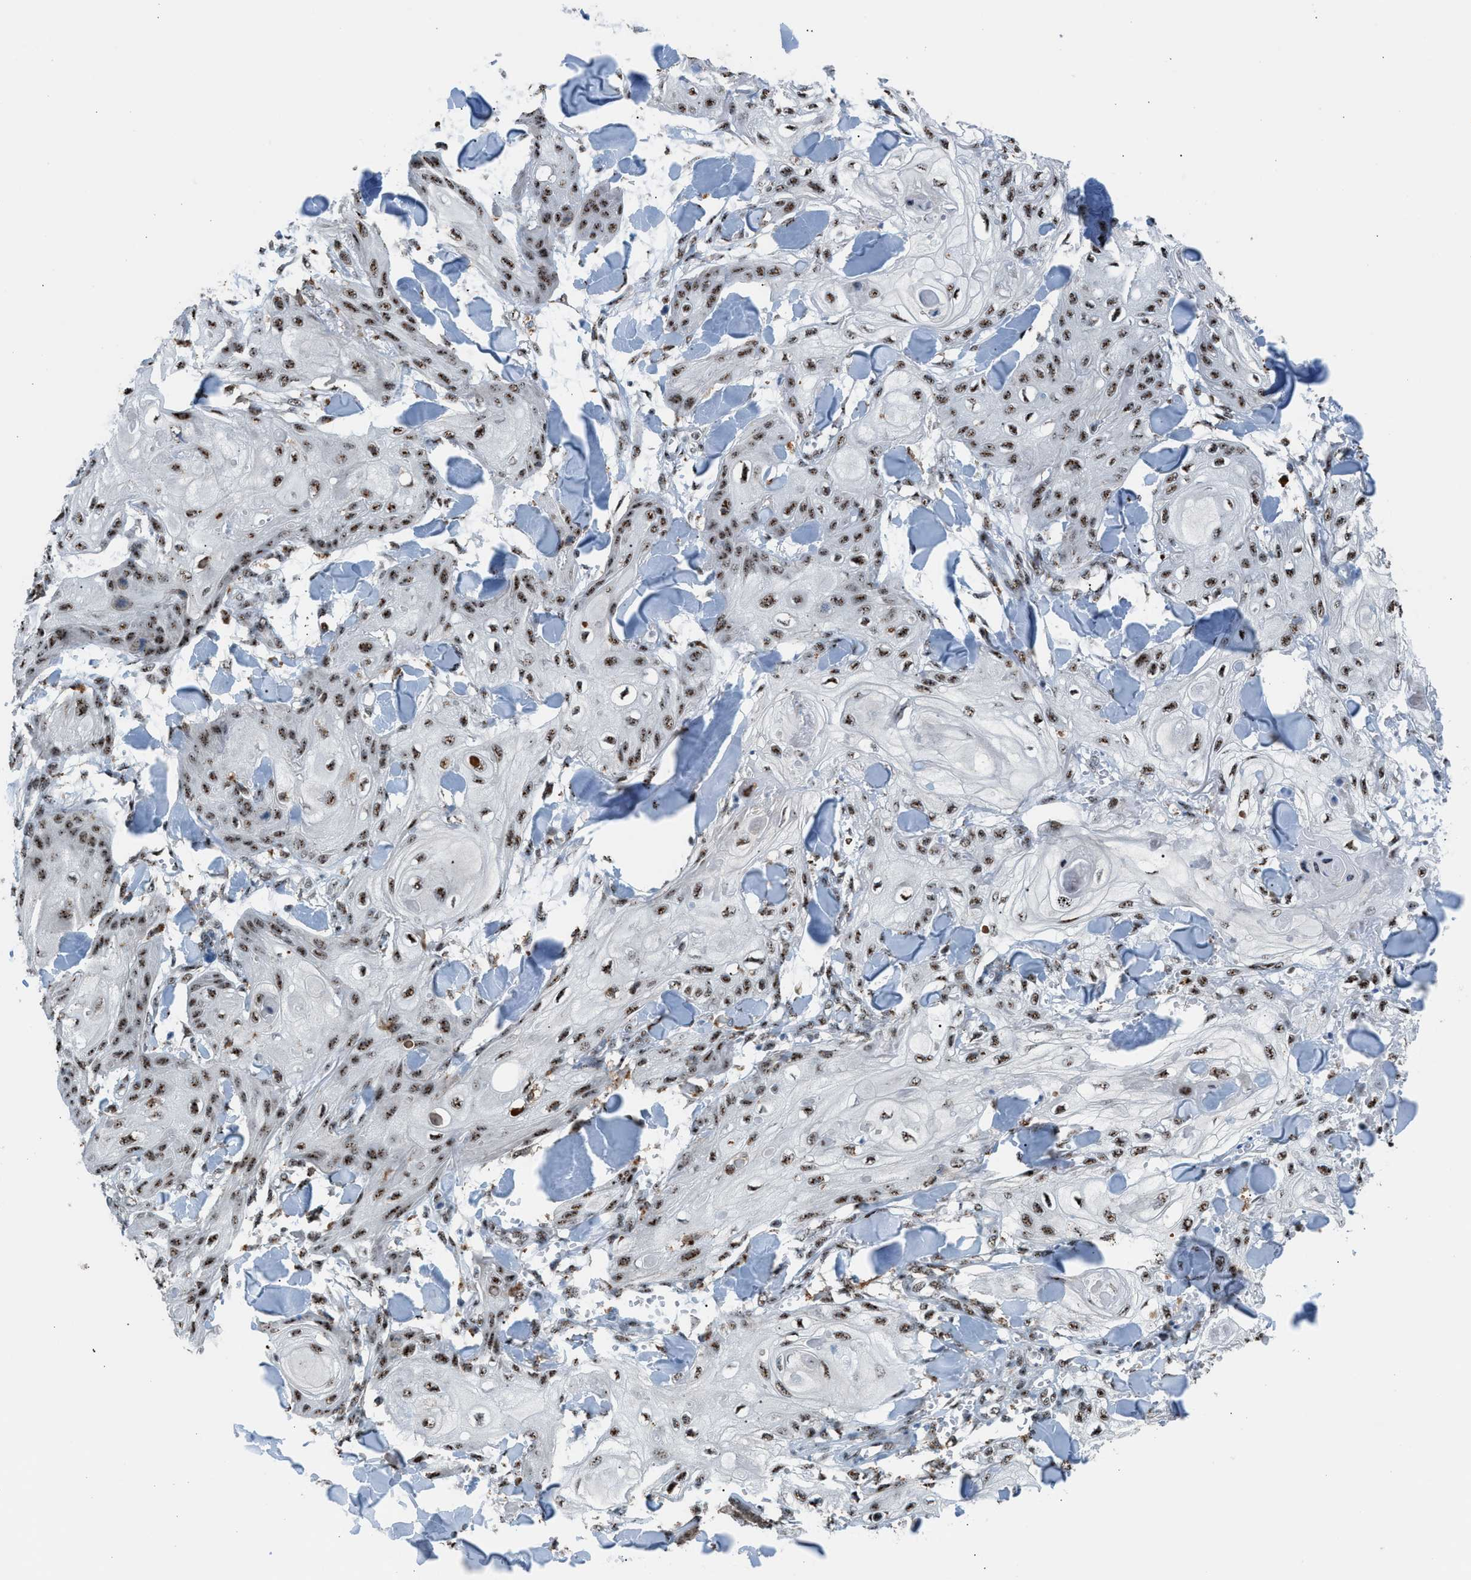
{"staining": {"intensity": "moderate", "quantity": ">75%", "location": "nuclear"}, "tissue": "skin cancer", "cell_type": "Tumor cells", "image_type": "cancer", "snomed": [{"axis": "morphology", "description": "Squamous cell carcinoma, NOS"}, {"axis": "topography", "description": "Skin"}], "caption": "Moderate nuclear staining is seen in about >75% of tumor cells in skin cancer (squamous cell carcinoma).", "gene": "CENPP", "patient": {"sex": "male", "age": 74}}